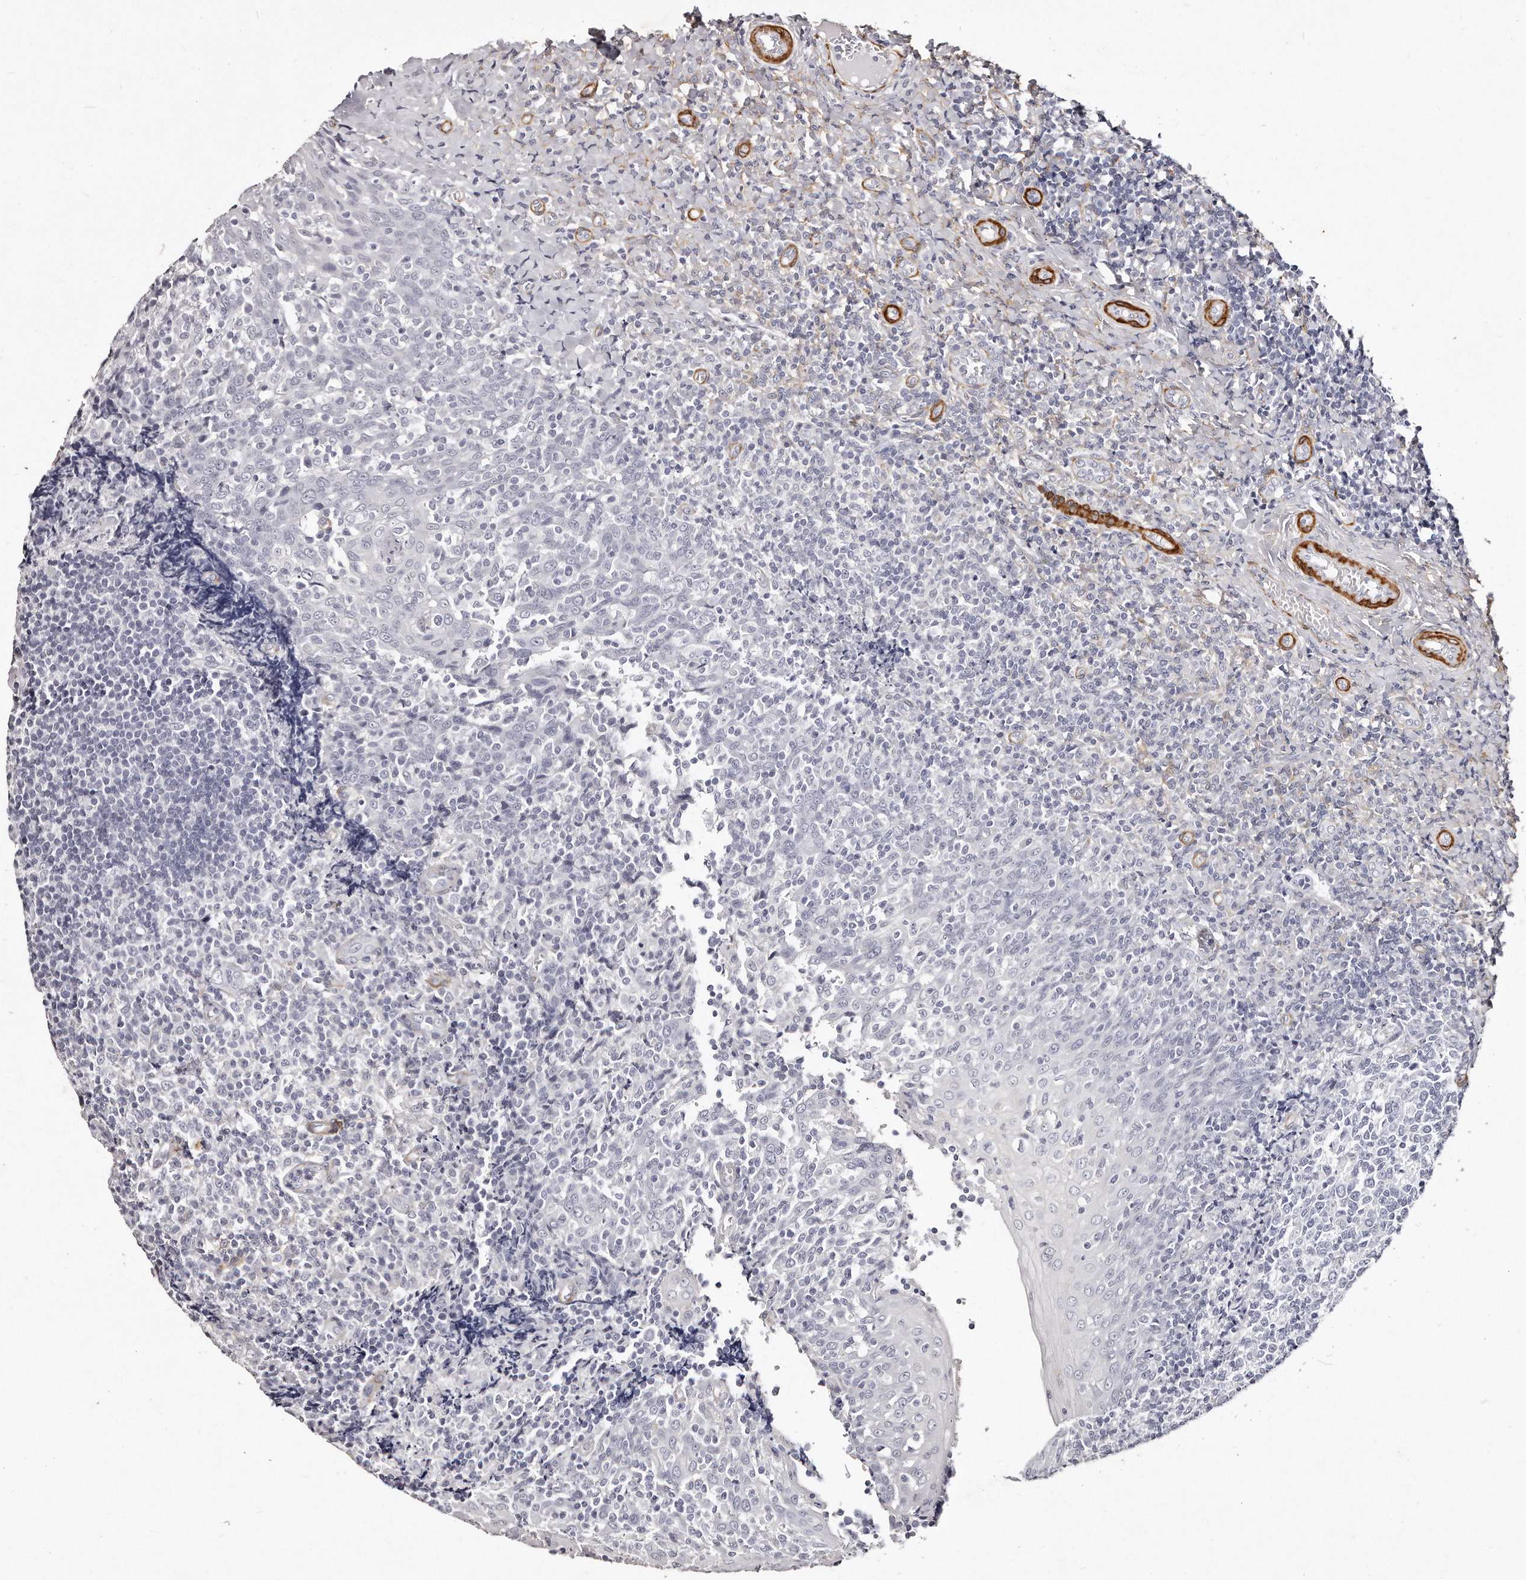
{"staining": {"intensity": "negative", "quantity": "none", "location": "none"}, "tissue": "tonsil", "cell_type": "Germinal center cells", "image_type": "normal", "snomed": [{"axis": "morphology", "description": "Normal tissue, NOS"}, {"axis": "topography", "description": "Tonsil"}], "caption": "Protein analysis of unremarkable tonsil displays no significant positivity in germinal center cells.", "gene": "LMOD1", "patient": {"sex": "female", "age": 19}}